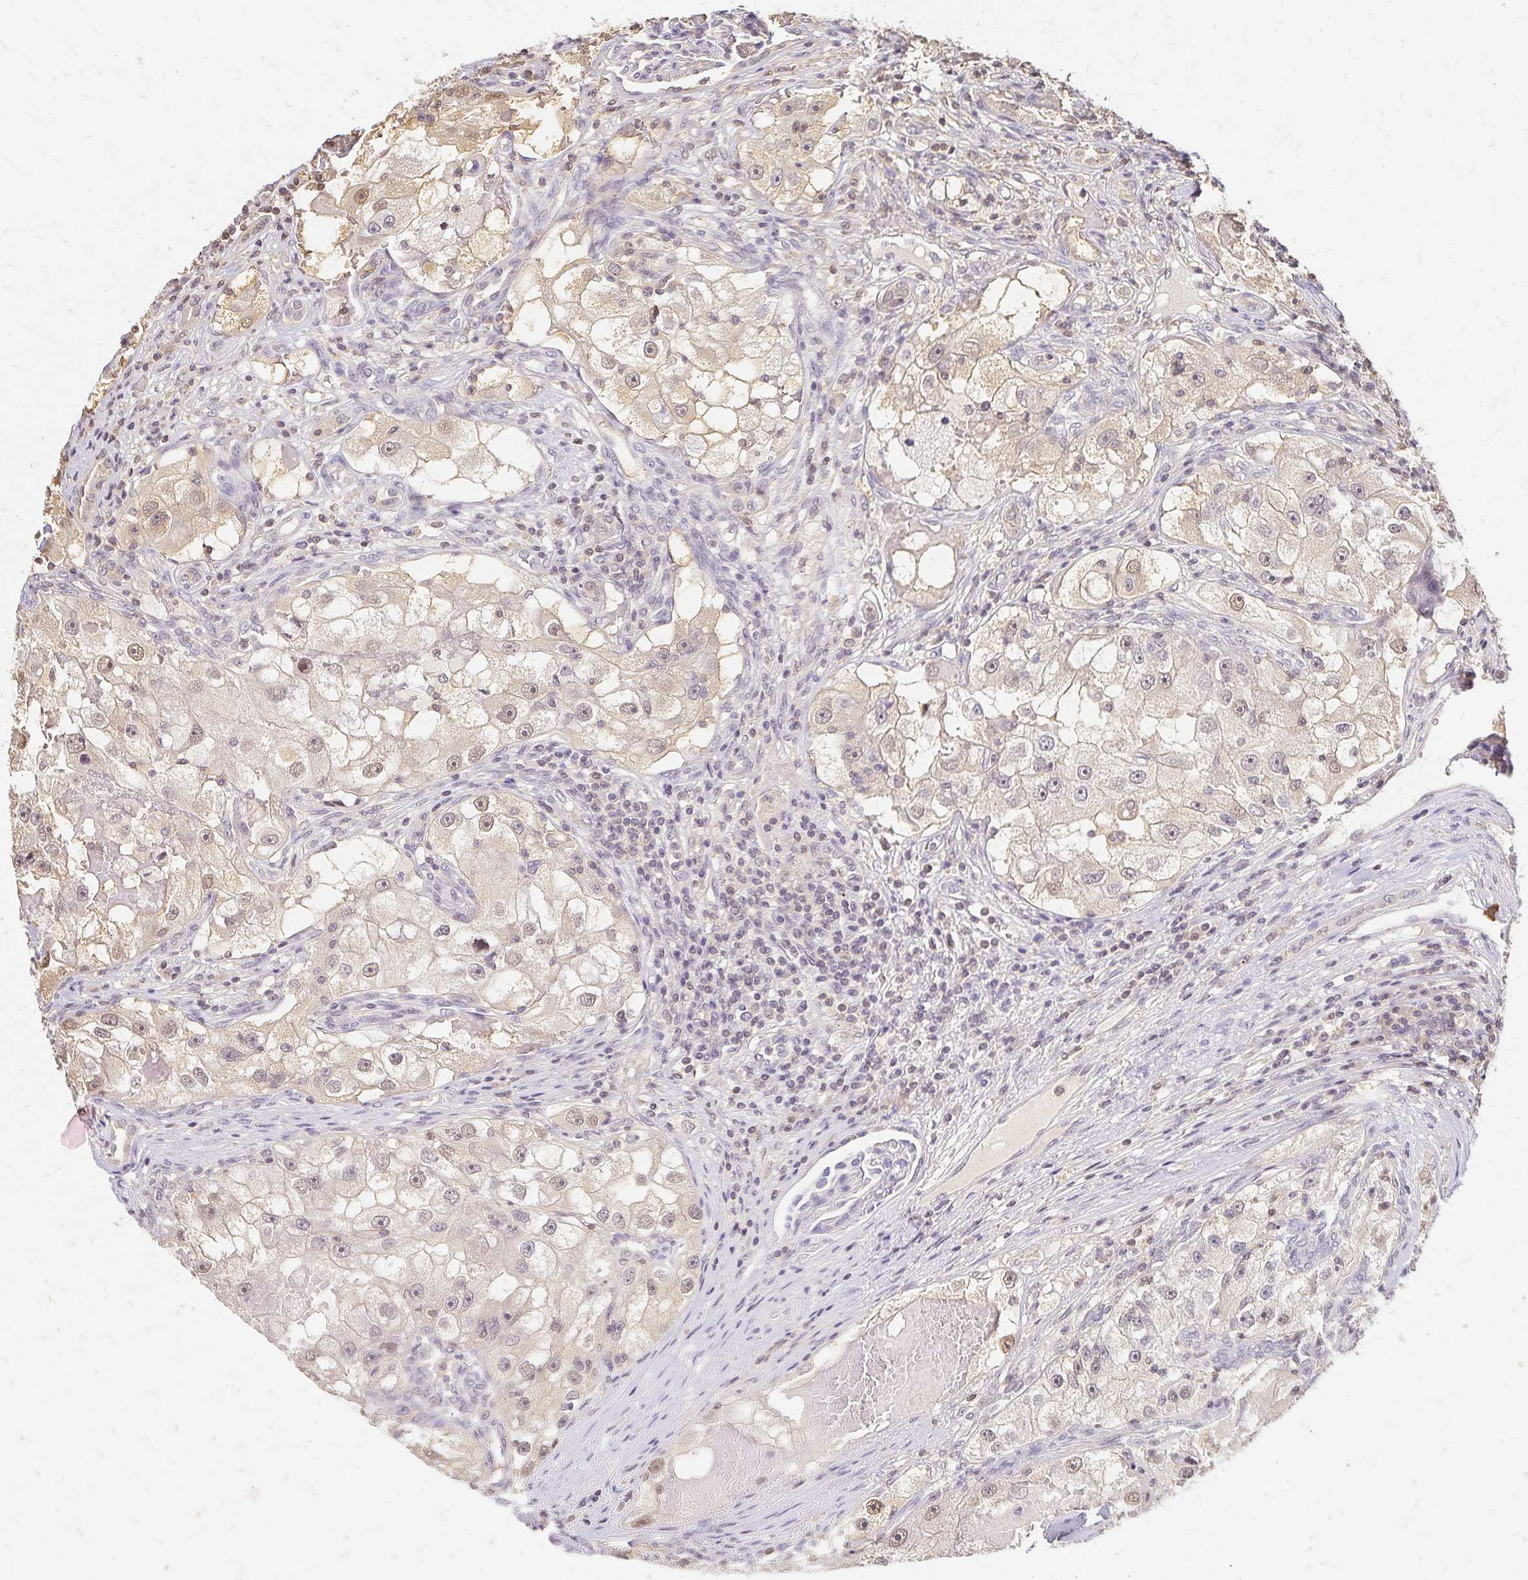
{"staining": {"intensity": "weak", "quantity": "25%-75%", "location": "cytoplasmic/membranous,nuclear"}, "tissue": "renal cancer", "cell_type": "Tumor cells", "image_type": "cancer", "snomed": [{"axis": "morphology", "description": "Adenocarcinoma, NOS"}, {"axis": "topography", "description": "Kidney"}], "caption": "This photomicrograph shows renal adenocarcinoma stained with immunohistochemistry to label a protein in brown. The cytoplasmic/membranous and nuclear of tumor cells show weak positivity for the protein. Nuclei are counter-stained blue.", "gene": "AZGP1", "patient": {"sex": "male", "age": 63}}